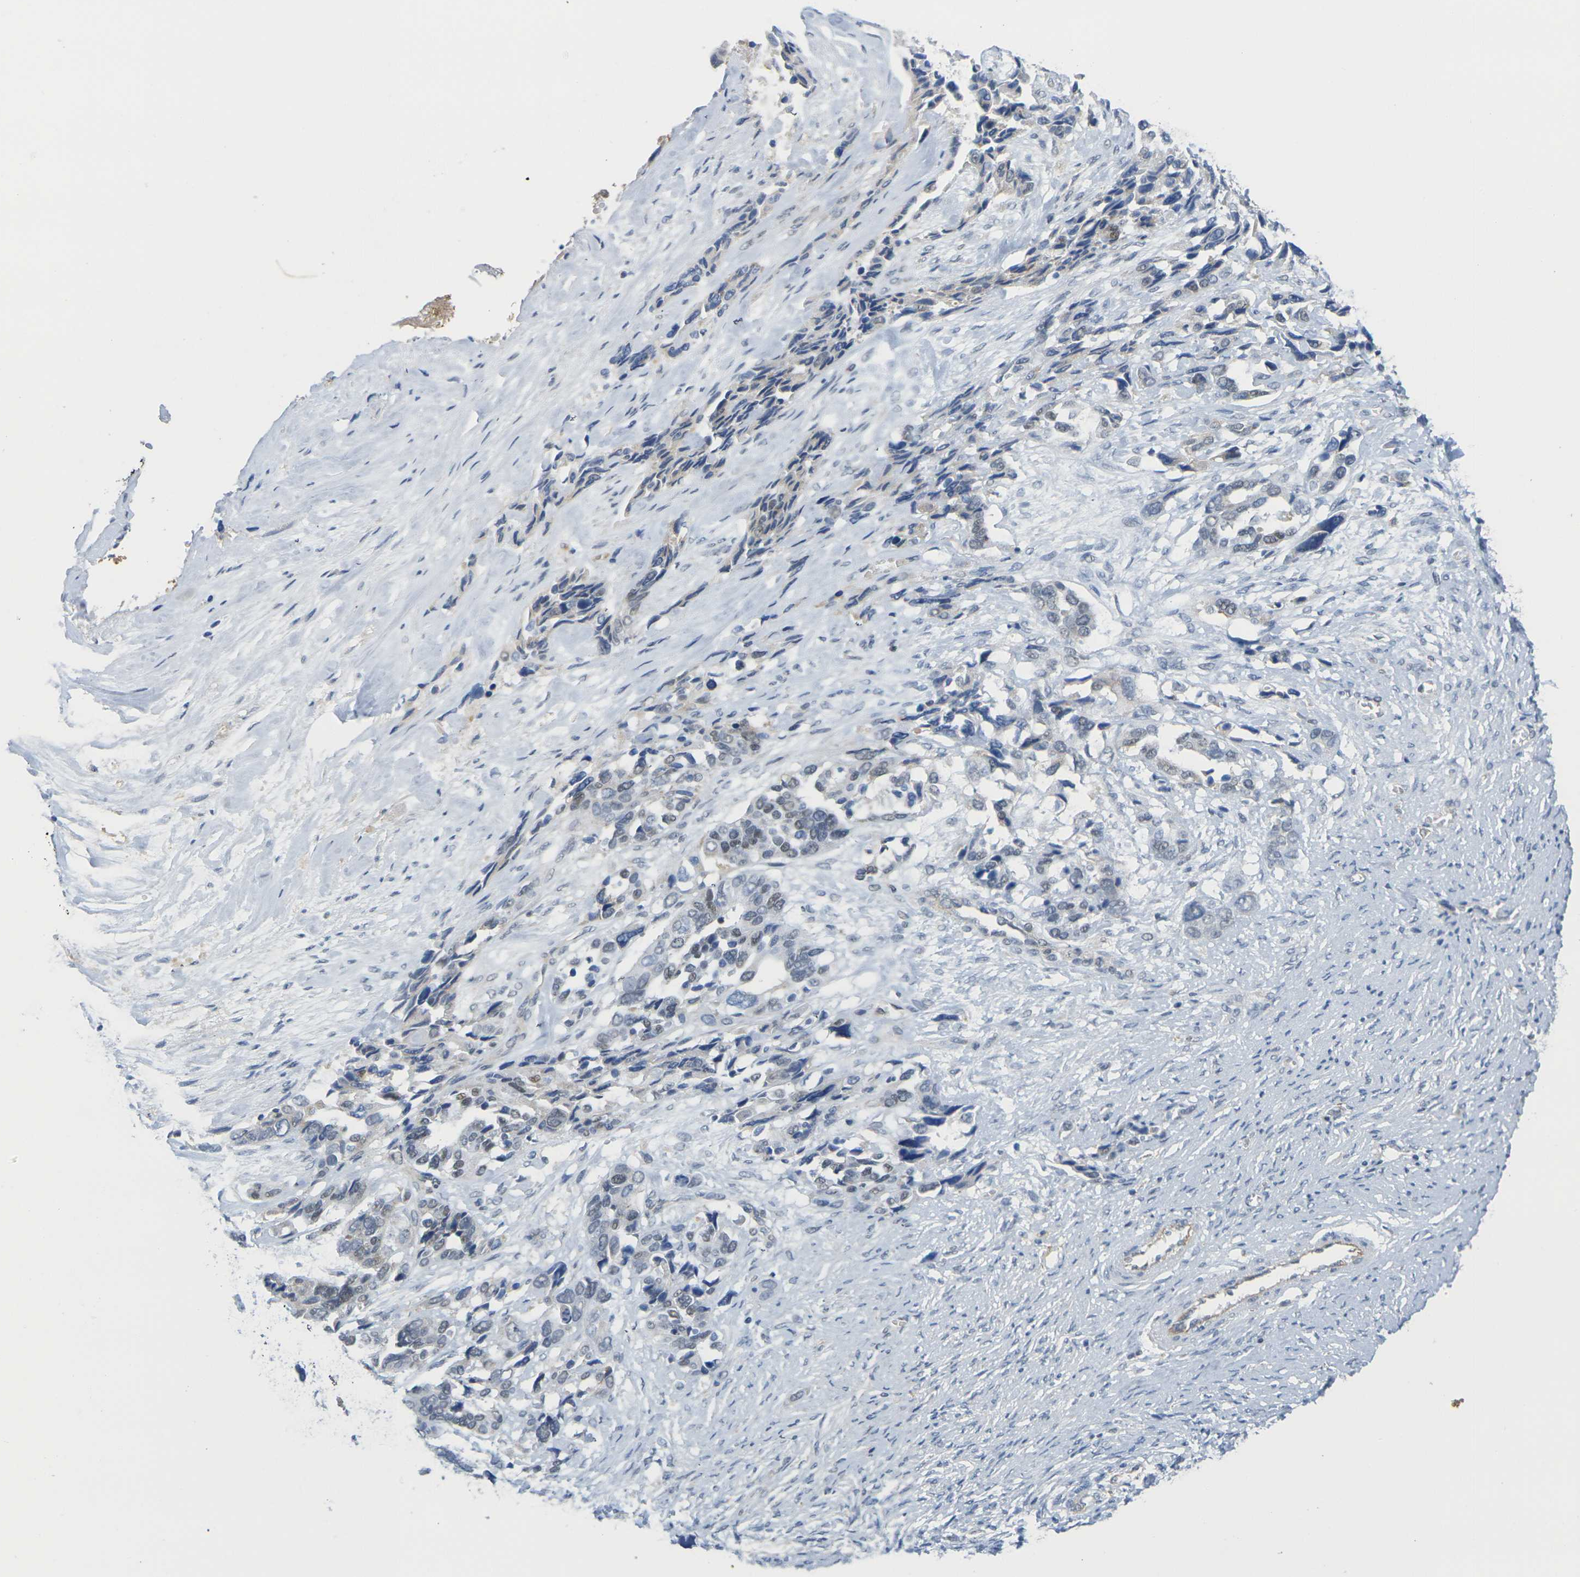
{"staining": {"intensity": "negative", "quantity": "none", "location": "none"}, "tissue": "ovarian cancer", "cell_type": "Tumor cells", "image_type": "cancer", "snomed": [{"axis": "morphology", "description": "Cystadenocarcinoma, serous, NOS"}, {"axis": "topography", "description": "Ovary"}], "caption": "Tumor cells are negative for protein expression in human ovarian serous cystadenocarcinoma.", "gene": "OTOF", "patient": {"sex": "female", "age": 44}}